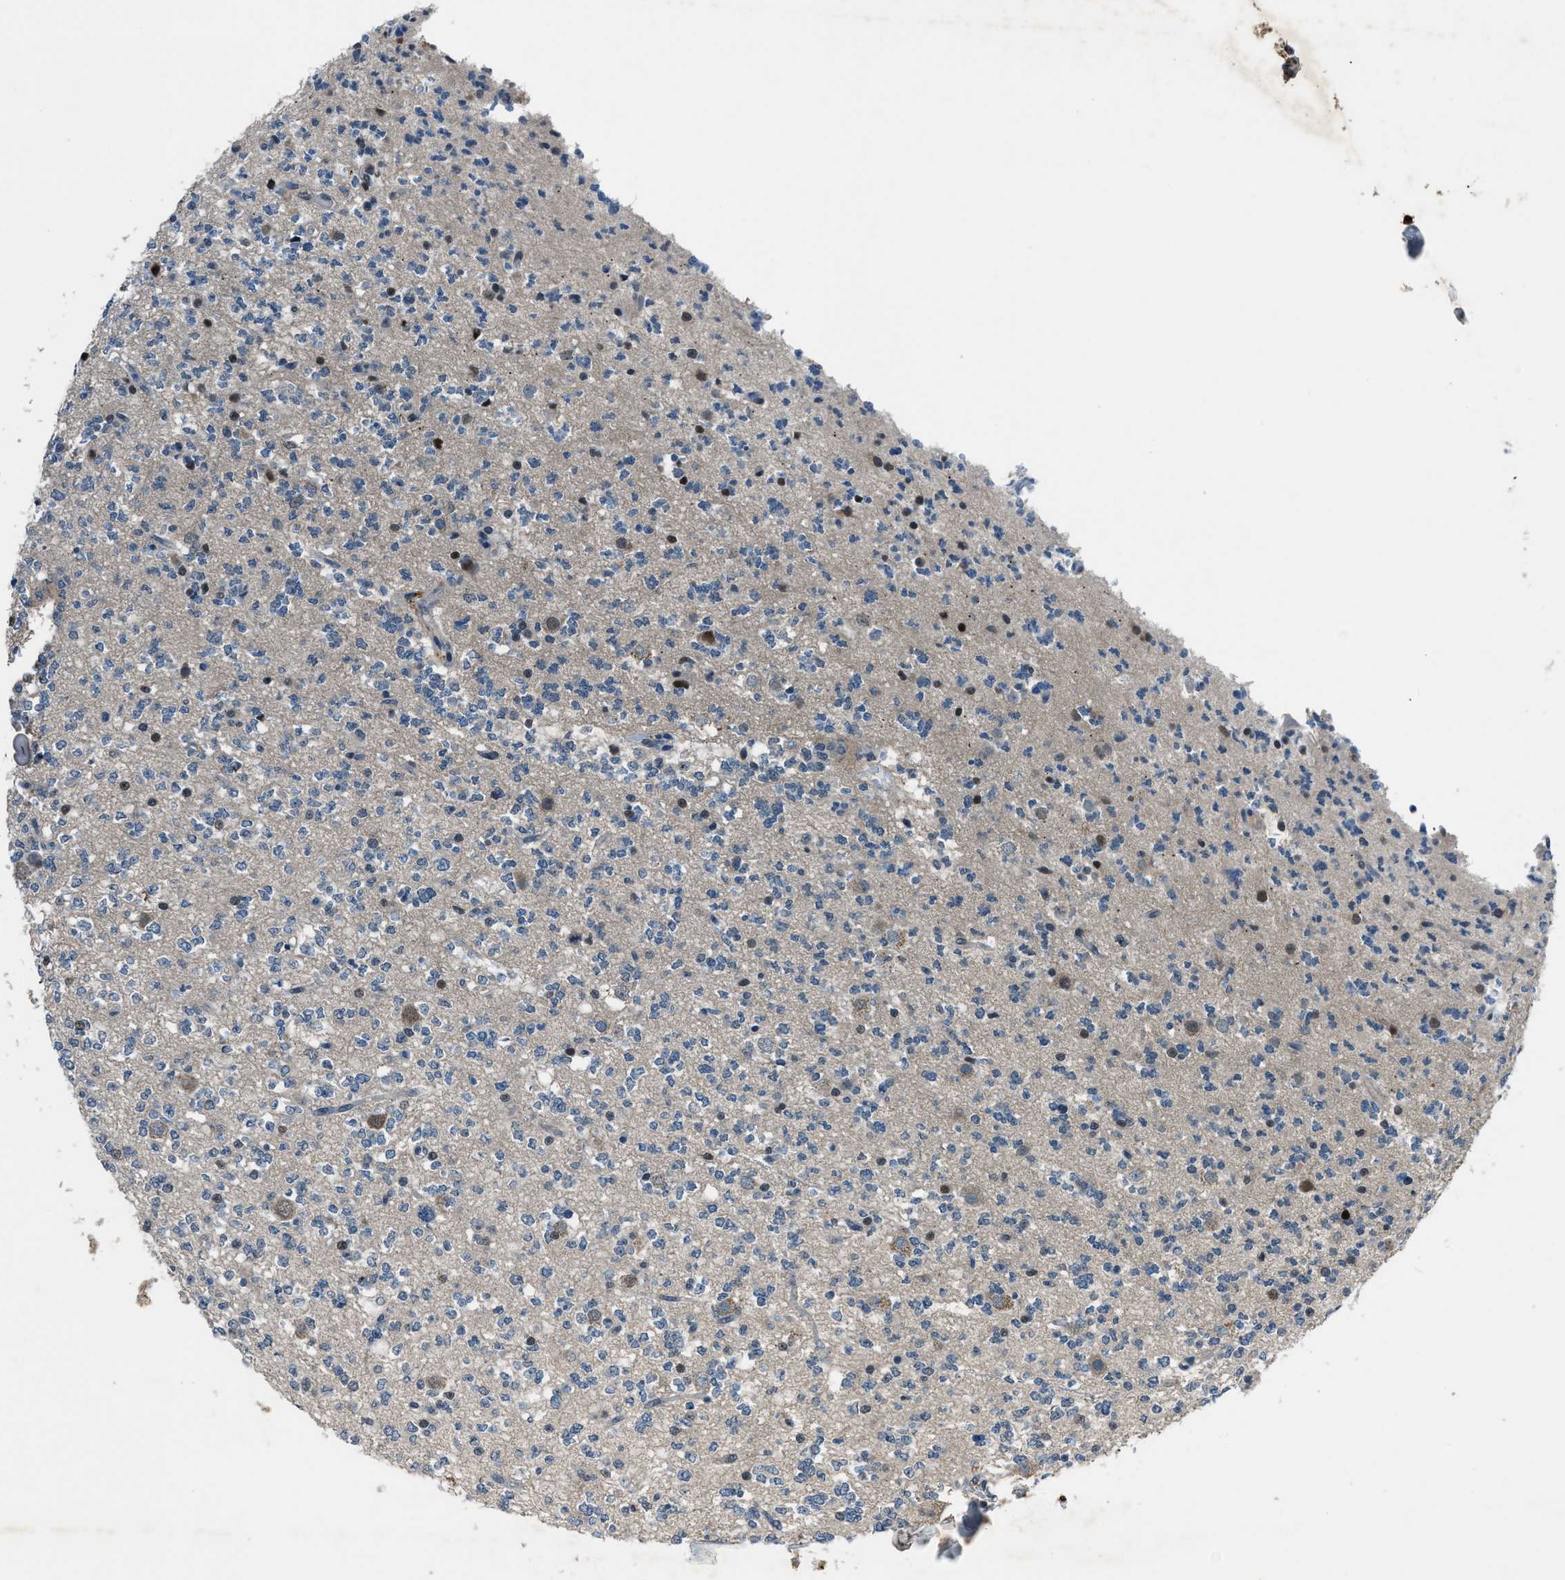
{"staining": {"intensity": "moderate", "quantity": "<25%", "location": "nuclear"}, "tissue": "glioma", "cell_type": "Tumor cells", "image_type": "cancer", "snomed": [{"axis": "morphology", "description": "Glioma, malignant, Low grade"}, {"axis": "topography", "description": "Brain"}], "caption": "The immunohistochemical stain highlights moderate nuclear expression in tumor cells of glioma tissue.", "gene": "DUSP19", "patient": {"sex": "male", "age": 38}}